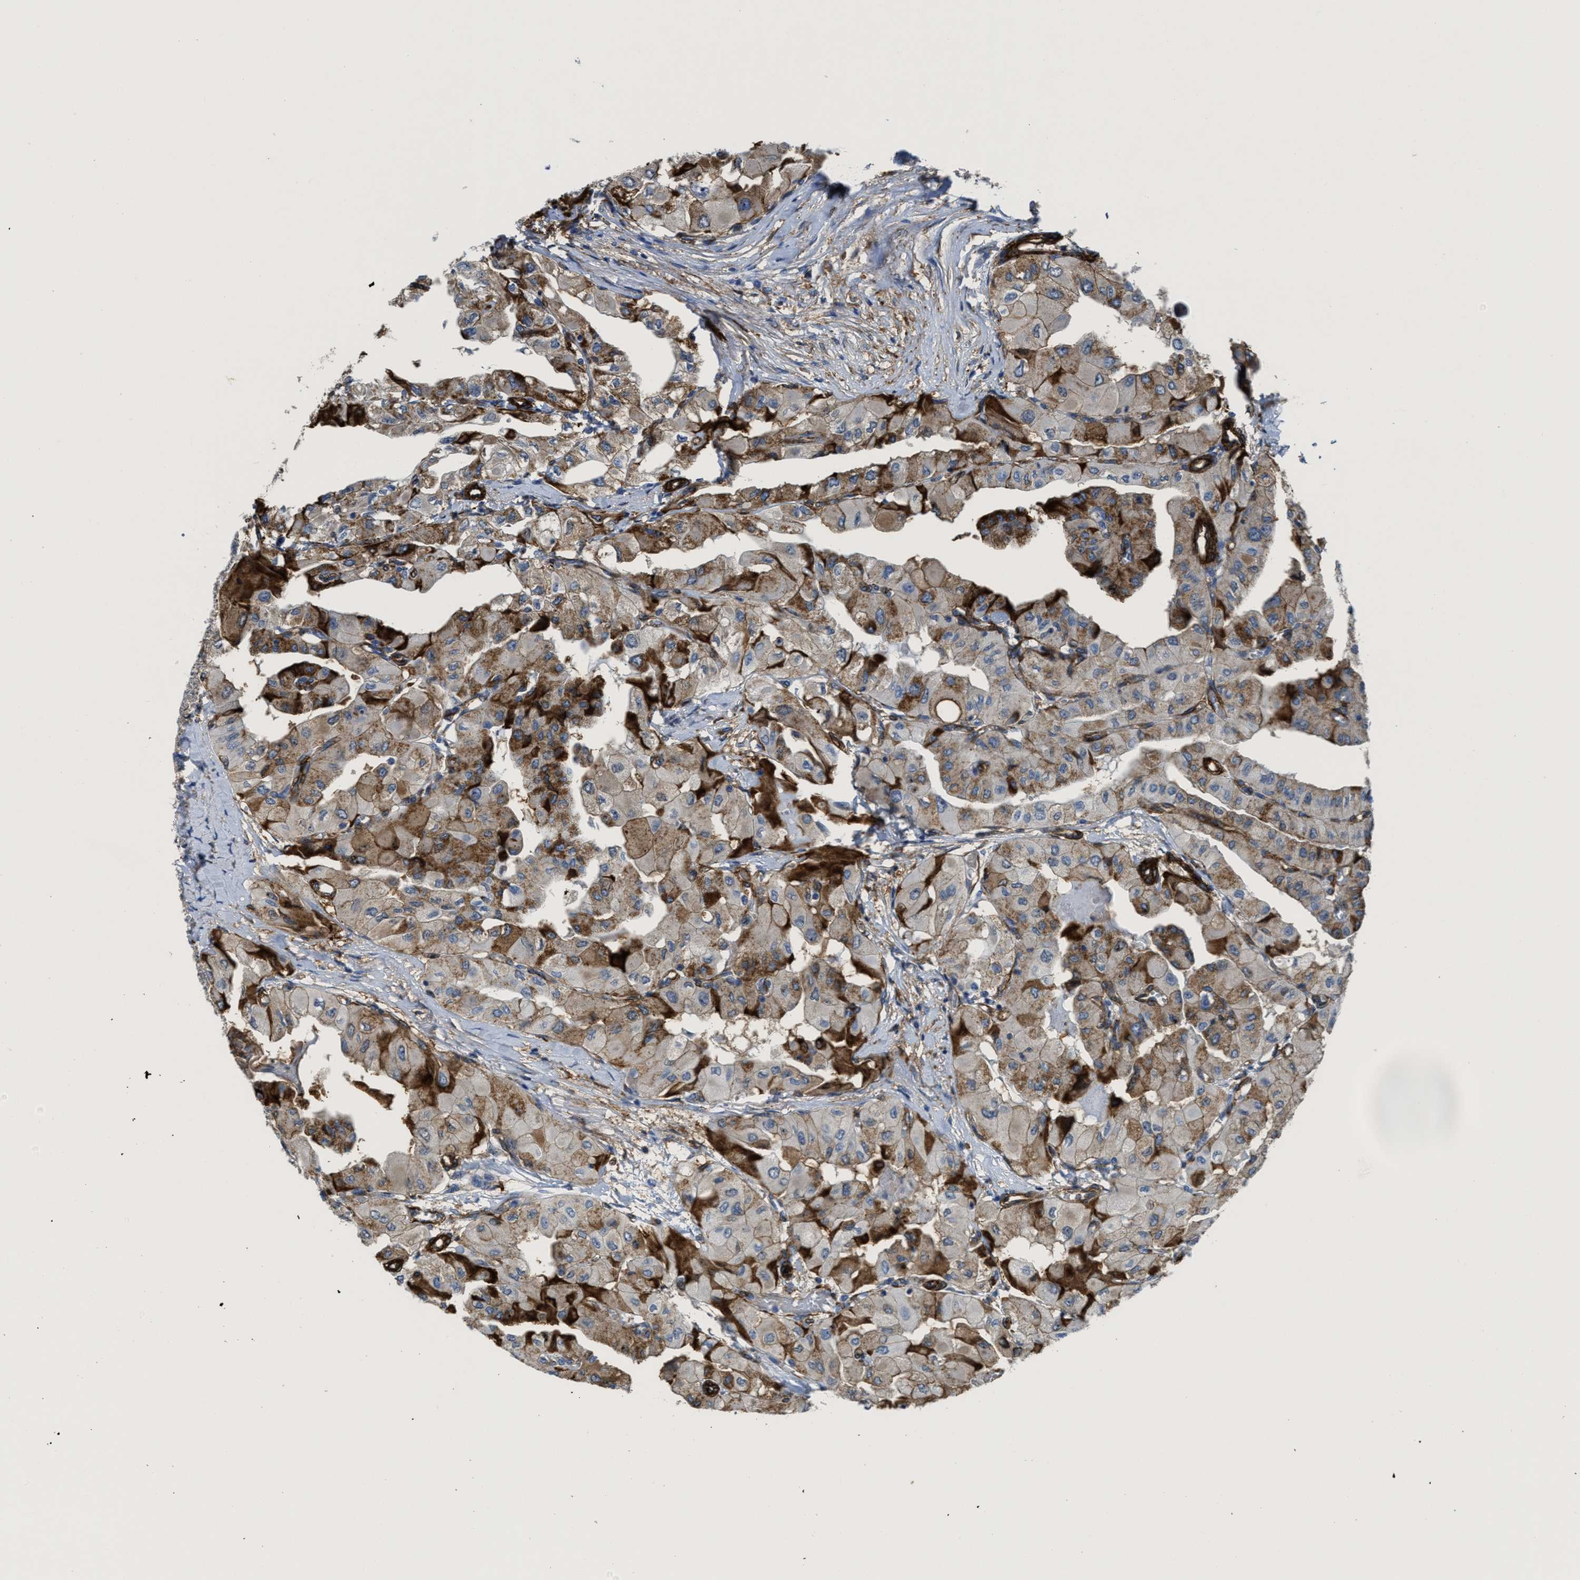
{"staining": {"intensity": "moderate", "quantity": "25%-75%", "location": "cytoplasmic/membranous"}, "tissue": "thyroid cancer", "cell_type": "Tumor cells", "image_type": "cancer", "snomed": [{"axis": "morphology", "description": "Papillary adenocarcinoma, NOS"}, {"axis": "topography", "description": "Thyroid gland"}], "caption": "Tumor cells show medium levels of moderate cytoplasmic/membranous positivity in about 25%-75% of cells in human thyroid cancer.", "gene": "NAB1", "patient": {"sex": "female", "age": 59}}